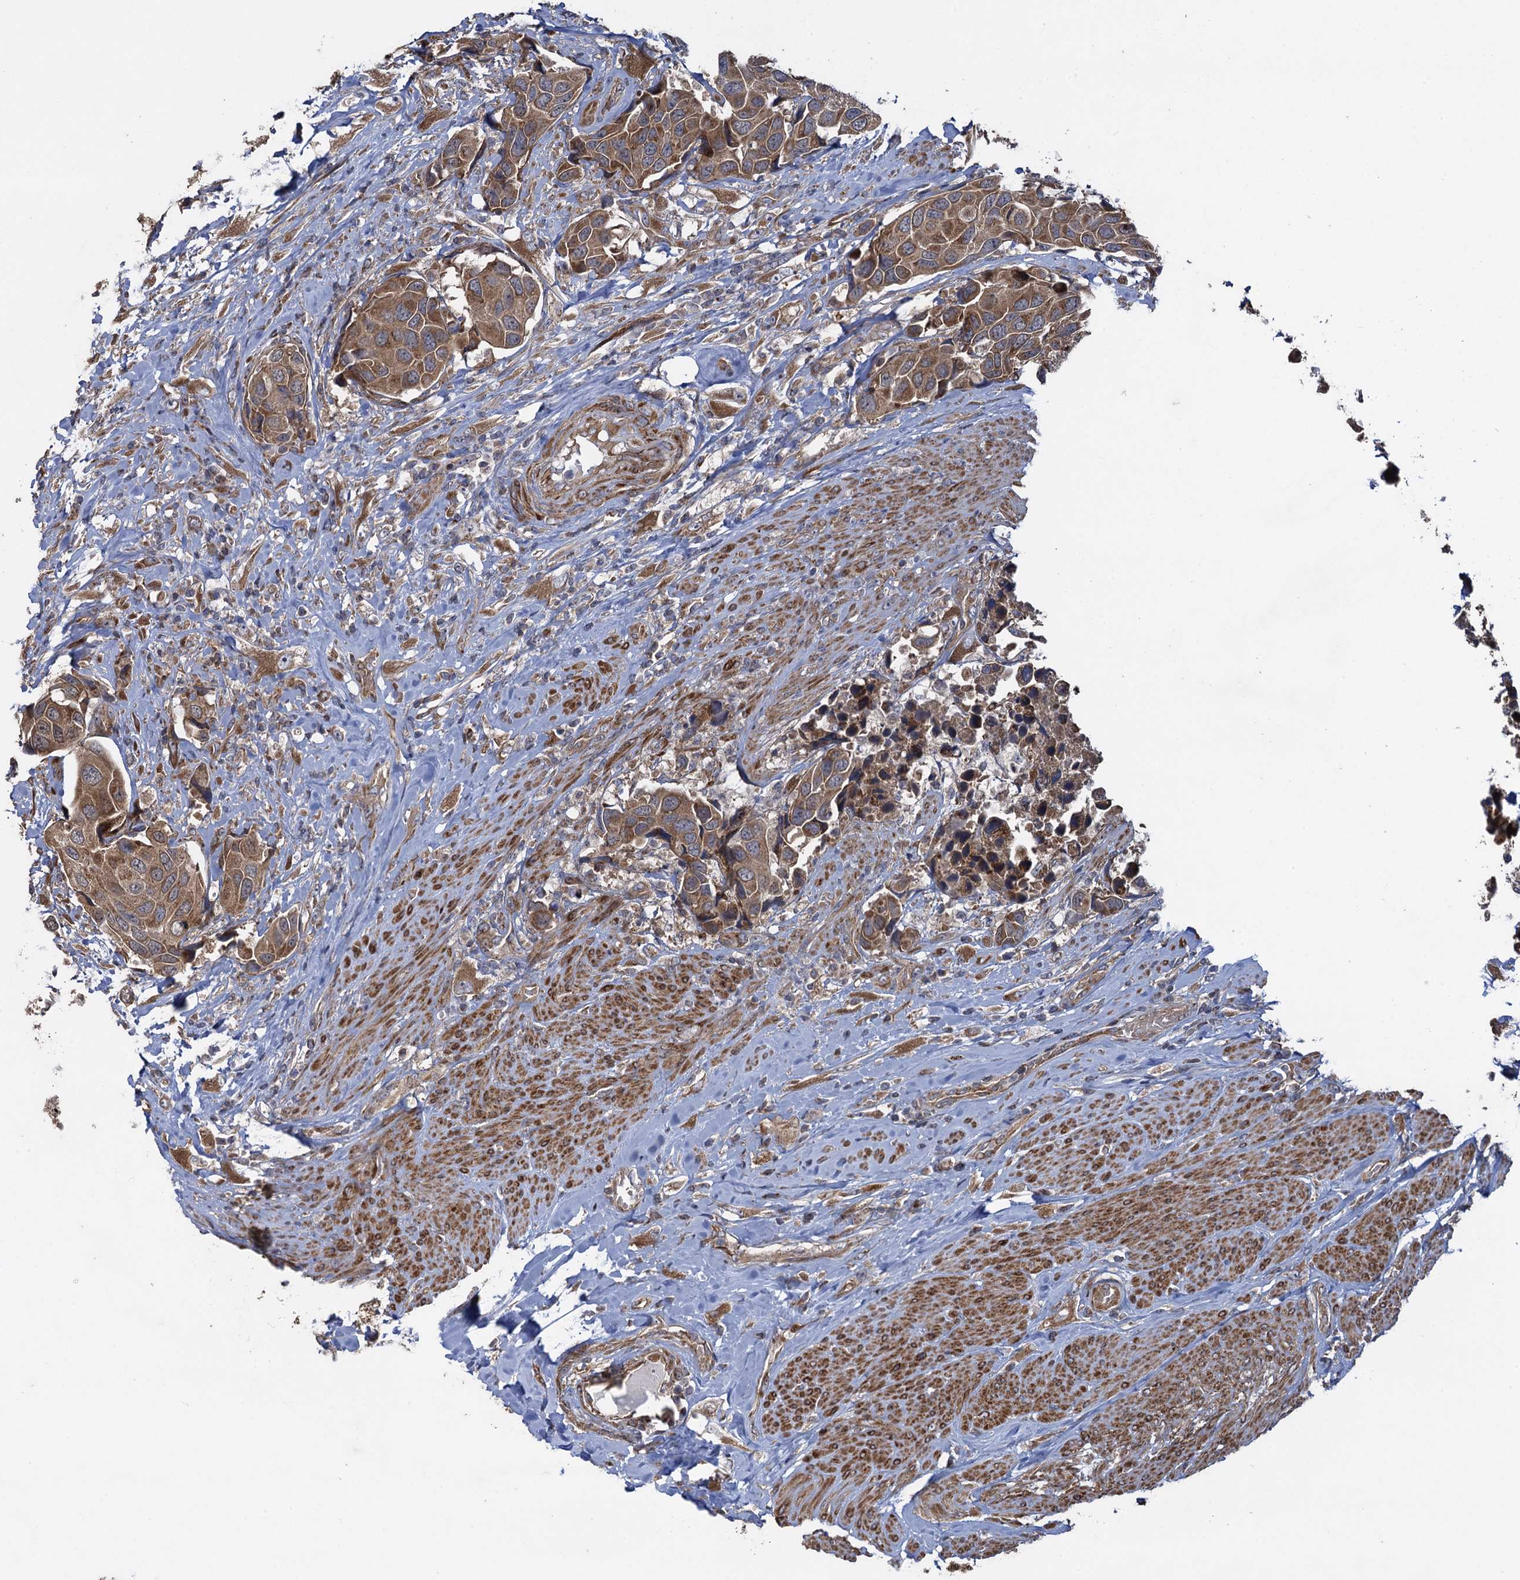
{"staining": {"intensity": "moderate", "quantity": ">75%", "location": "cytoplasmic/membranous"}, "tissue": "urothelial cancer", "cell_type": "Tumor cells", "image_type": "cancer", "snomed": [{"axis": "morphology", "description": "Urothelial carcinoma, High grade"}, {"axis": "topography", "description": "Urinary bladder"}], "caption": "Immunohistochemistry of human urothelial carcinoma (high-grade) reveals medium levels of moderate cytoplasmic/membranous expression in about >75% of tumor cells. Immunohistochemistry (ihc) stains the protein of interest in brown and the nuclei are stained blue.", "gene": "HAUS1", "patient": {"sex": "male", "age": 74}}